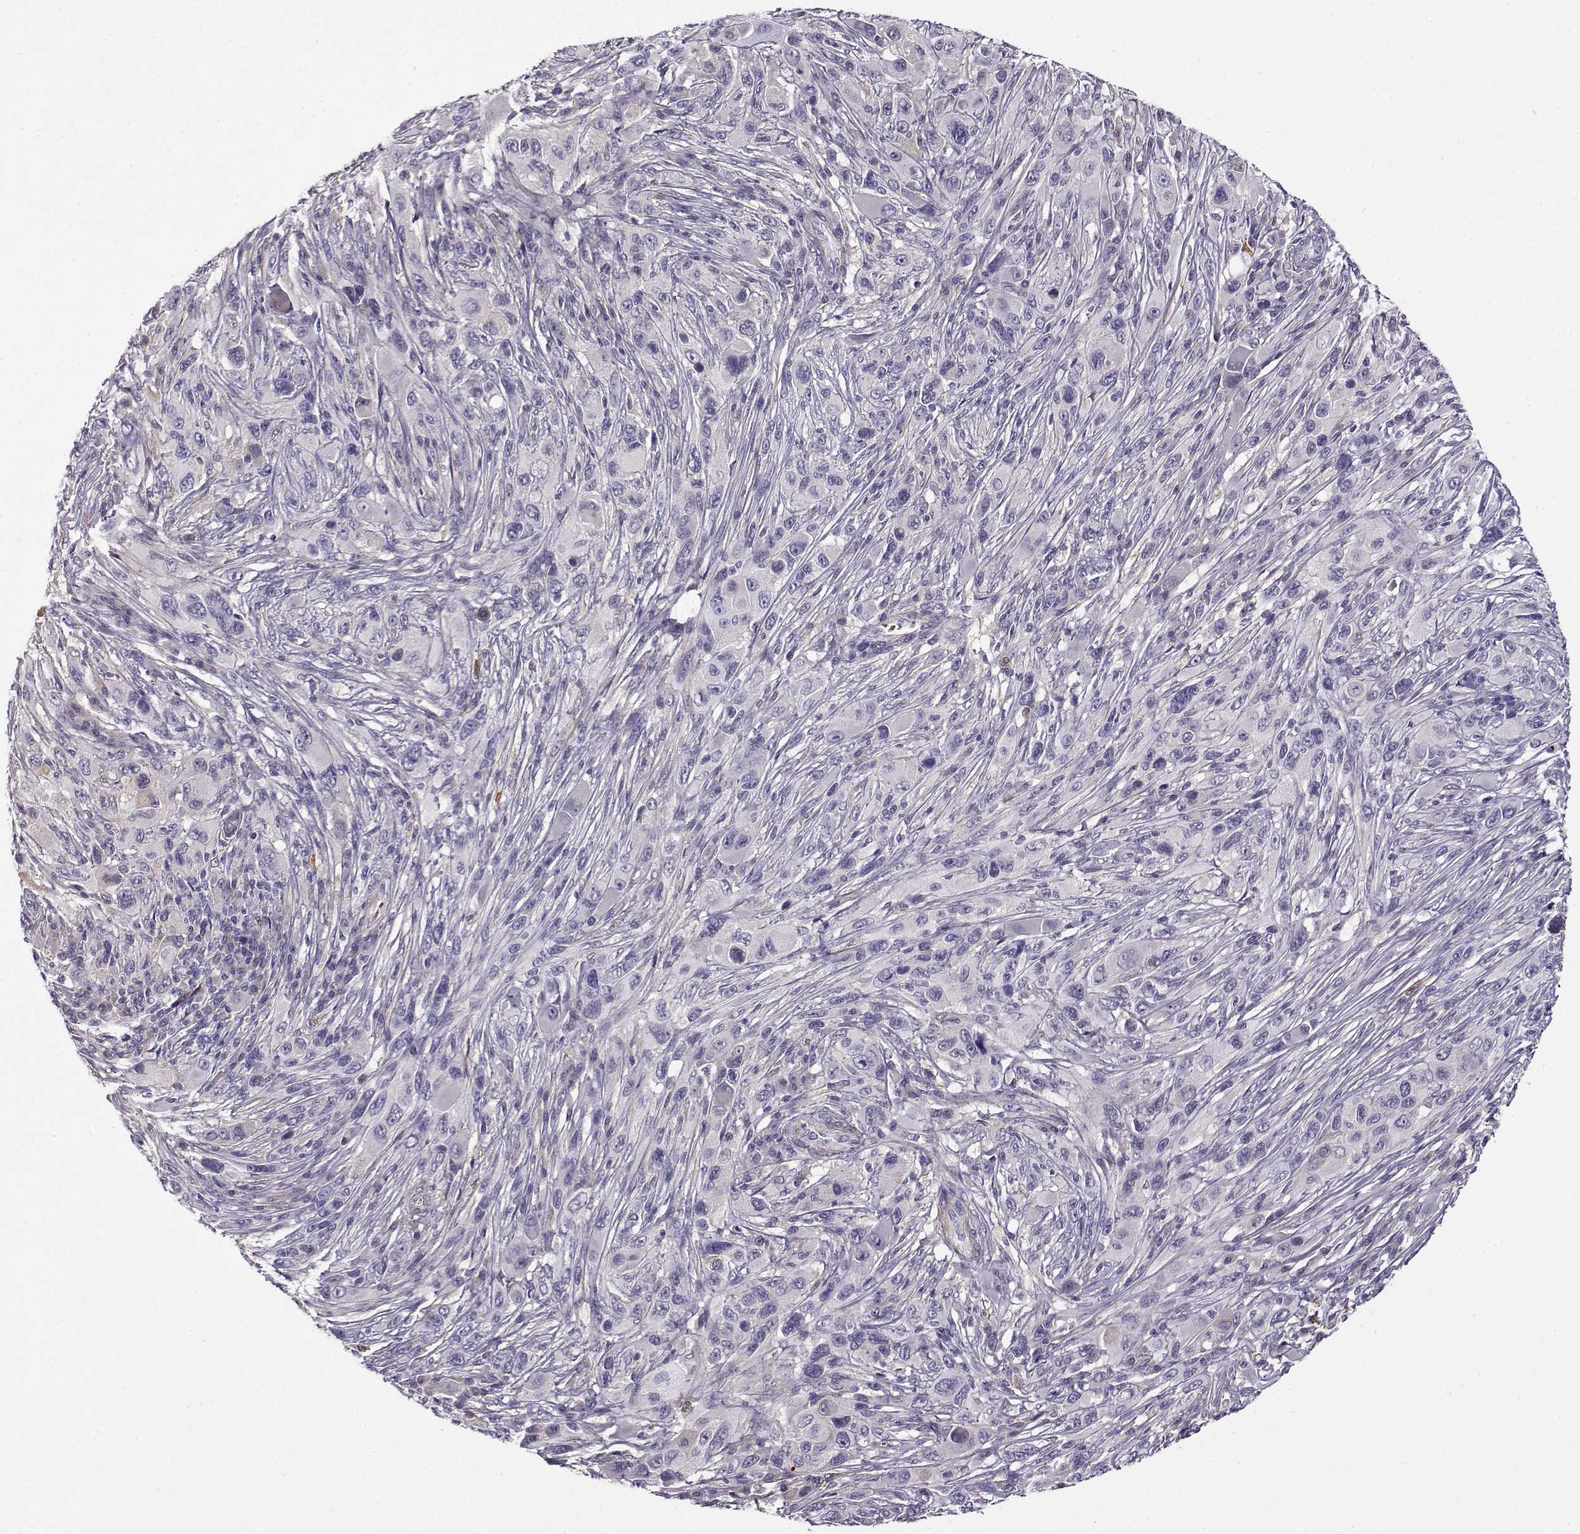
{"staining": {"intensity": "negative", "quantity": "none", "location": "none"}, "tissue": "melanoma", "cell_type": "Tumor cells", "image_type": "cancer", "snomed": [{"axis": "morphology", "description": "Malignant melanoma, NOS"}, {"axis": "topography", "description": "Skin"}], "caption": "An image of melanoma stained for a protein shows no brown staining in tumor cells. (DAB (3,3'-diaminobenzidine) IHC visualized using brightfield microscopy, high magnification).", "gene": "UCP3", "patient": {"sex": "male", "age": 53}}